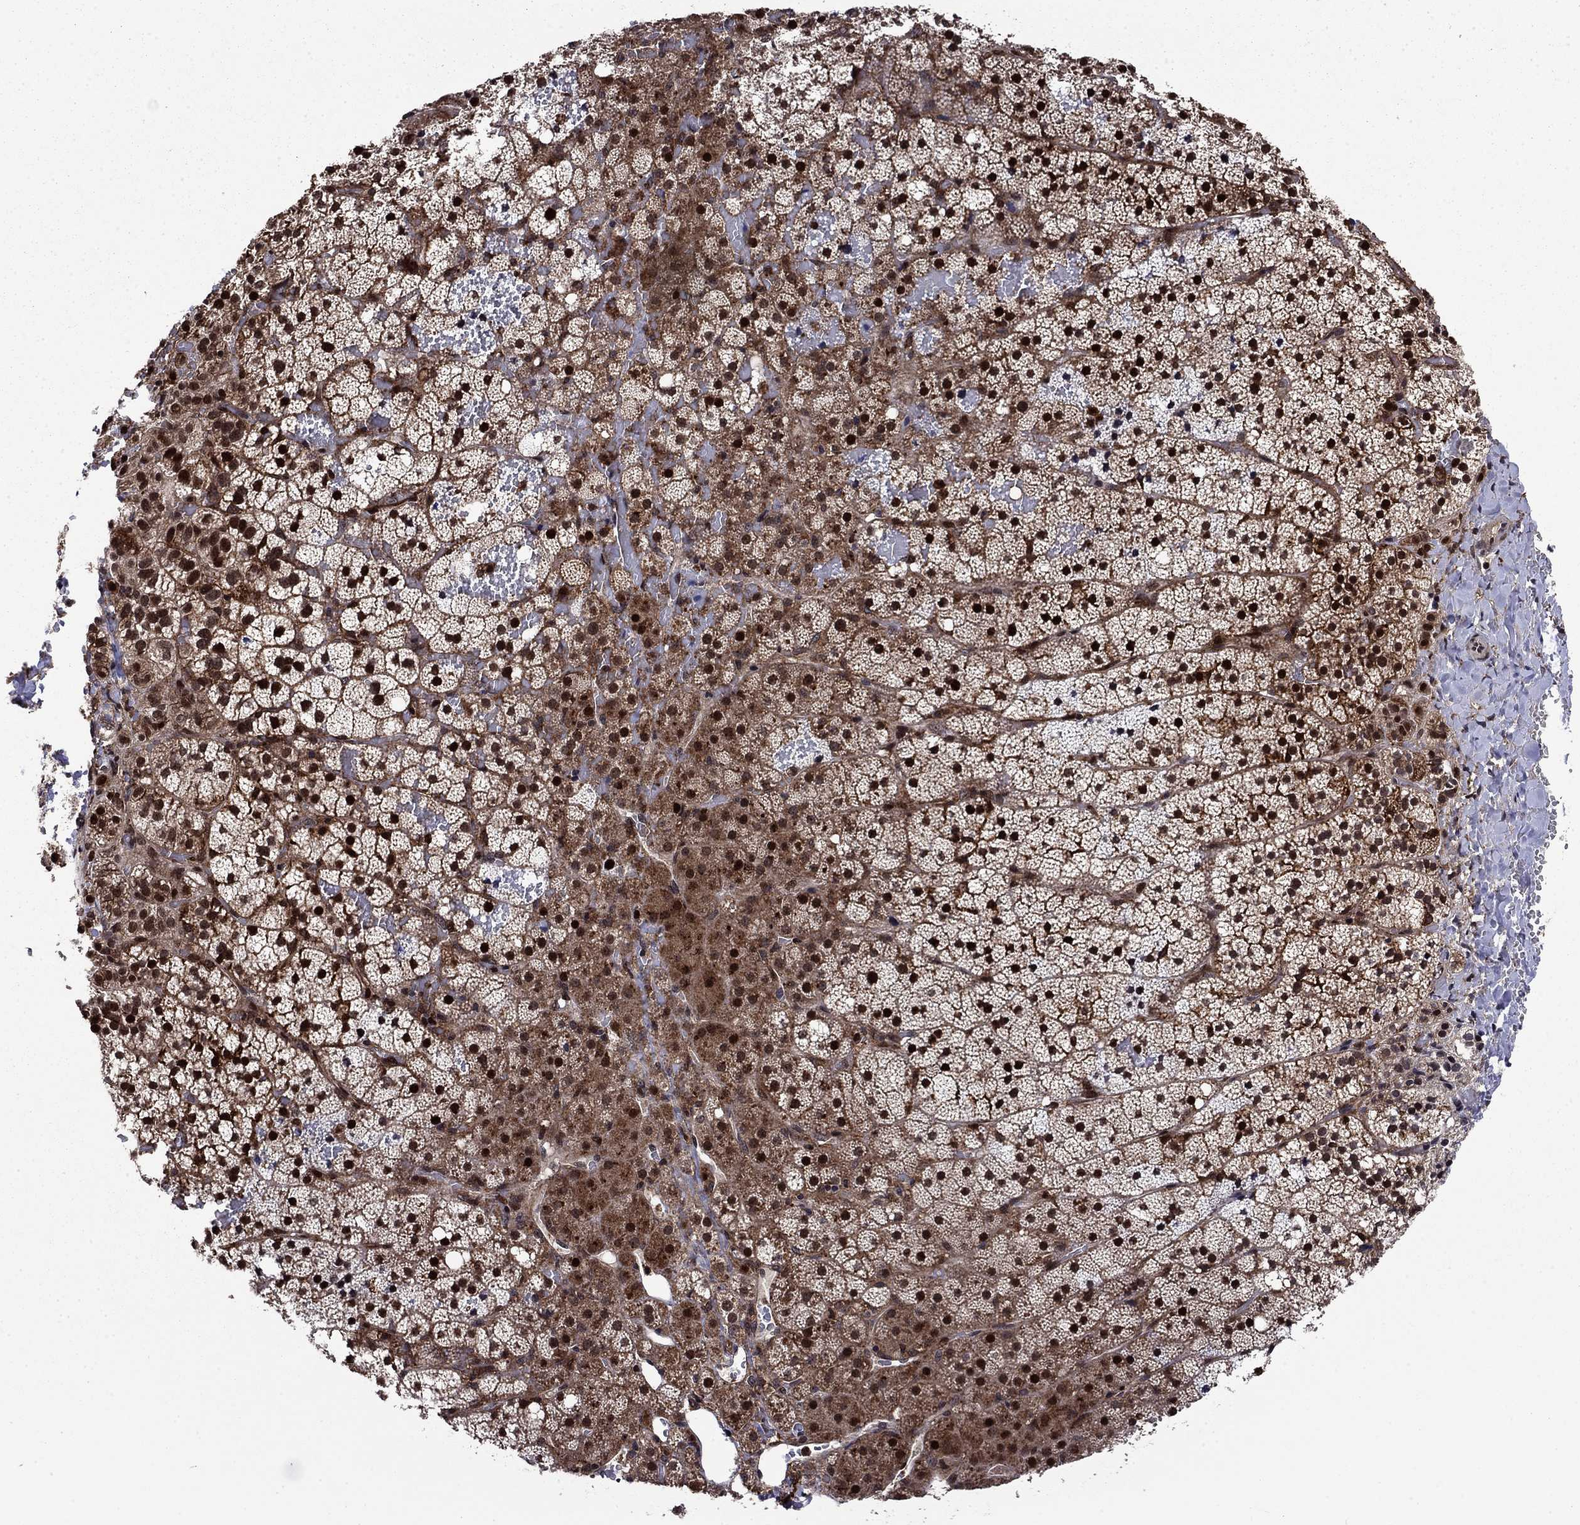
{"staining": {"intensity": "strong", "quantity": "25%-75%", "location": "cytoplasmic/membranous,nuclear"}, "tissue": "adrenal gland", "cell_type": "Glandular cells", "image_type": "normal", "snomed": [{"axis": "morphology", "description": "Normal tissue, NOS"}, {"axis": "topography", "description": "Adrenal gland"}], "caption": "Strong cytoplasmic/membranous,nuclear staining for a protein is present in approximately 25%-75% of glandular cells of normal adrenal gland using immunohistochemistry.", "gene": "AGTPBP1", "patient": {"sex": "male", "age": 53}}